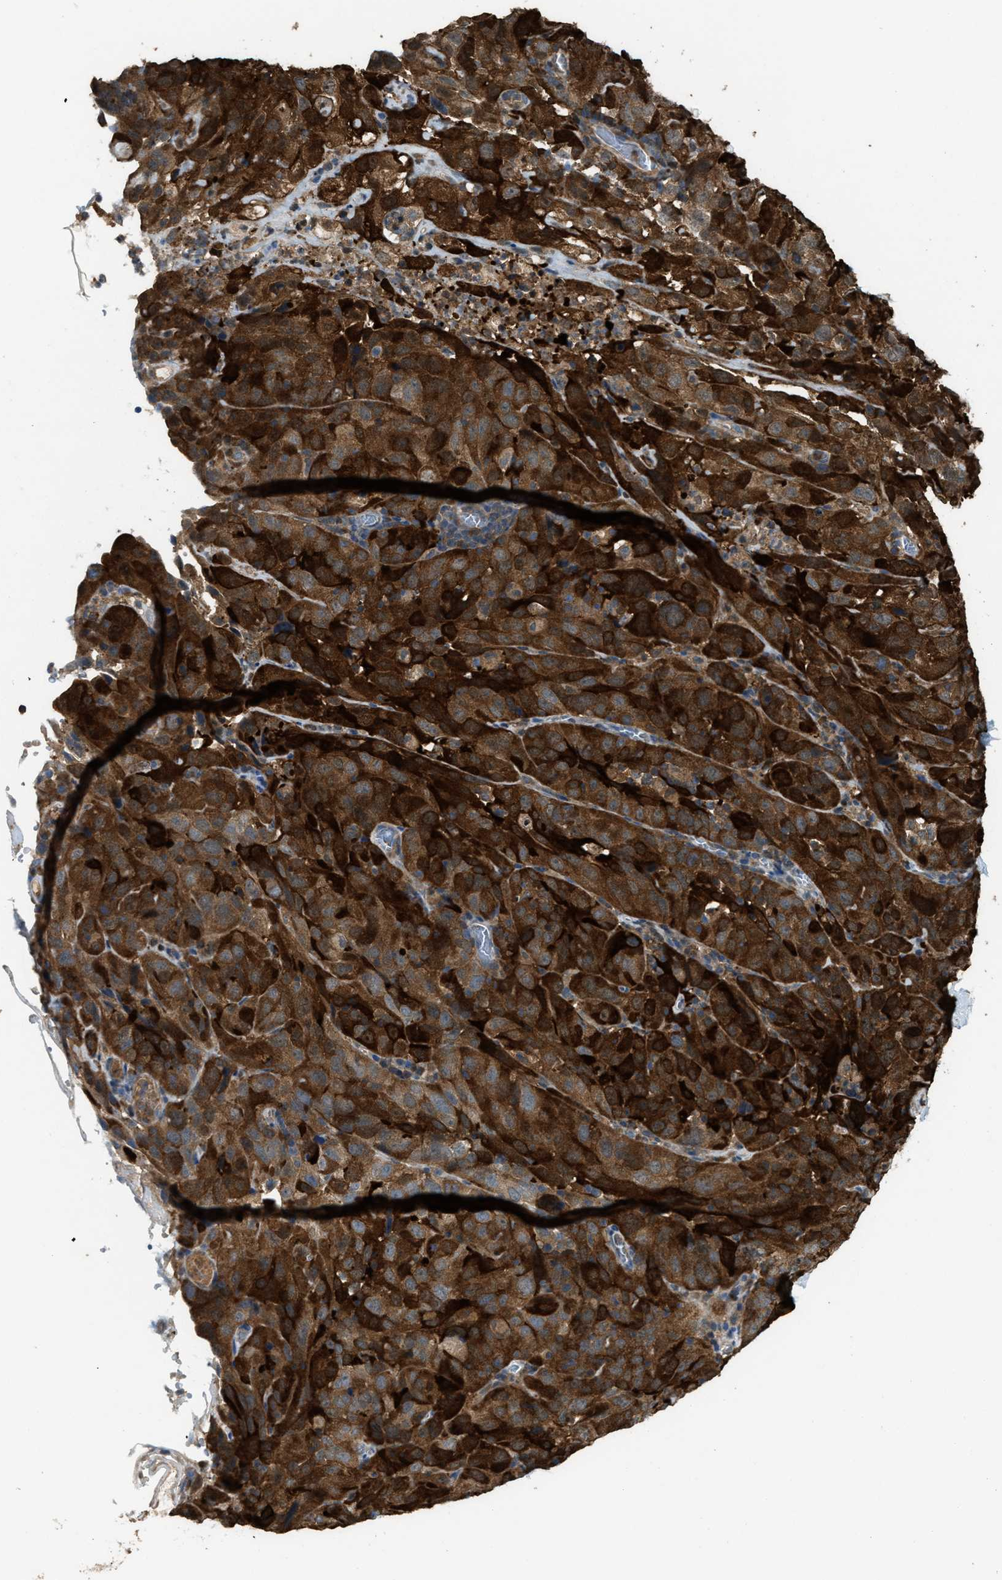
{"staining": {"intensity": "strong", "quantity": ">75%", "location": "cytoplasmic/membranous"}, "tissue": "cervical cancer", "cell_type": "Tumor cells", "image_type": "cancer", "snomed": [{"axis": "morphology", "description": "Squamous cell carcinoma, NOS"}, {"axis": "topography", "description": "Cervix"}], "caption": "Immunohistochemical staining of human cervical cancer reveals high levels of strong cytoplasmic/membranous protein expression in approximately >75% of tumor cells.", "gene": "SERPINB5", "patient": {"sex": "female", "age": 32}}